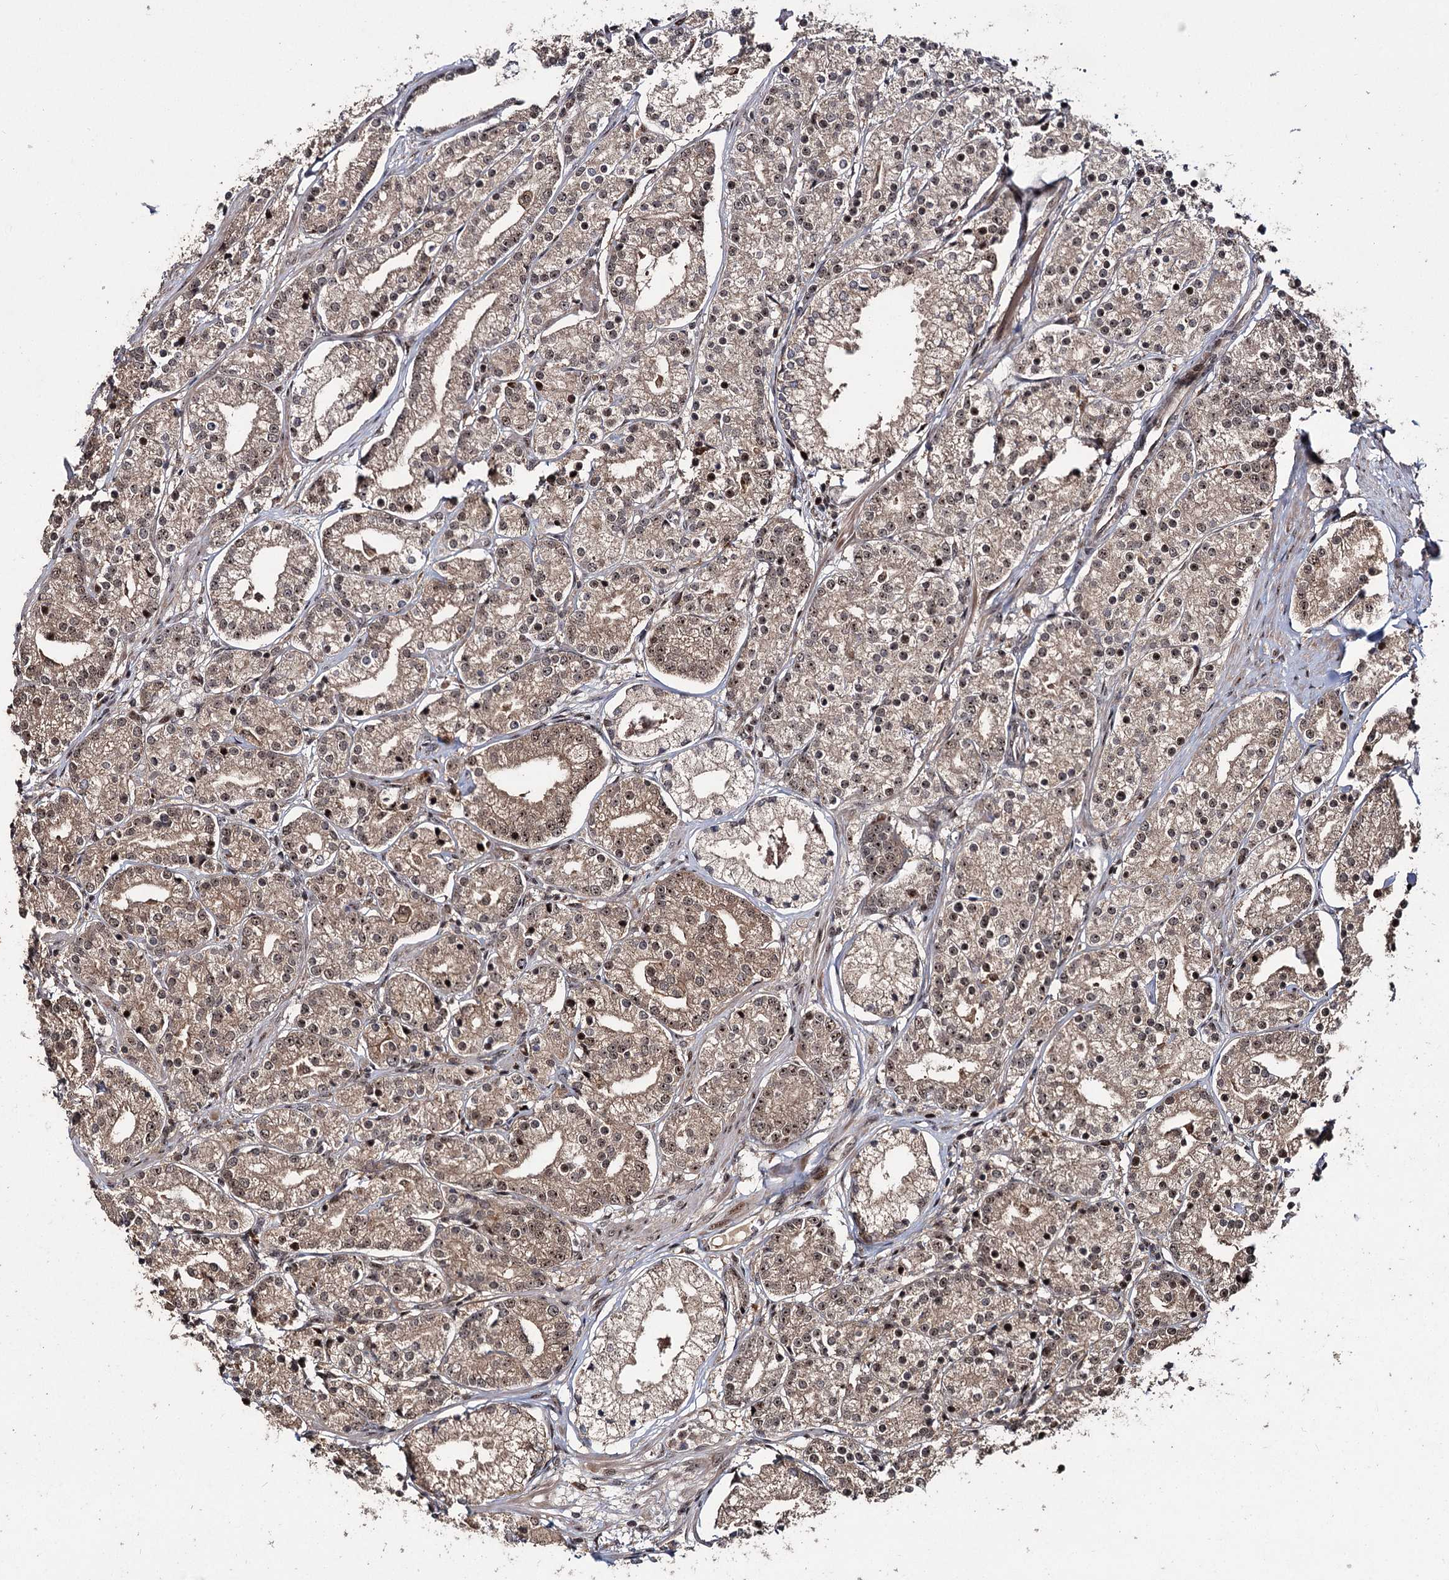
{"staining": {"intensity": "strong", "quantity": ">75%", "location": "cytoplasmic/membranous,nuclear"}, "tissue": "prostate cancer", "cell_type": "Tumor cells", "image_type": "cancer", "snomed": [{"axis": "morphology", "description": "Adenocarcinoma, High grade"}, {"axis": "topography", "description": "Prostate"}], "caption": "Immunohistochemical staining of human high-grade adenocarcinoma (prostate) shows high levels of strong cytoplasmic/membranous and nuclear expression in about >75% of tumor cells.", "gene": "MKNK2", "patient": {"sex": "male", "age": 69}}